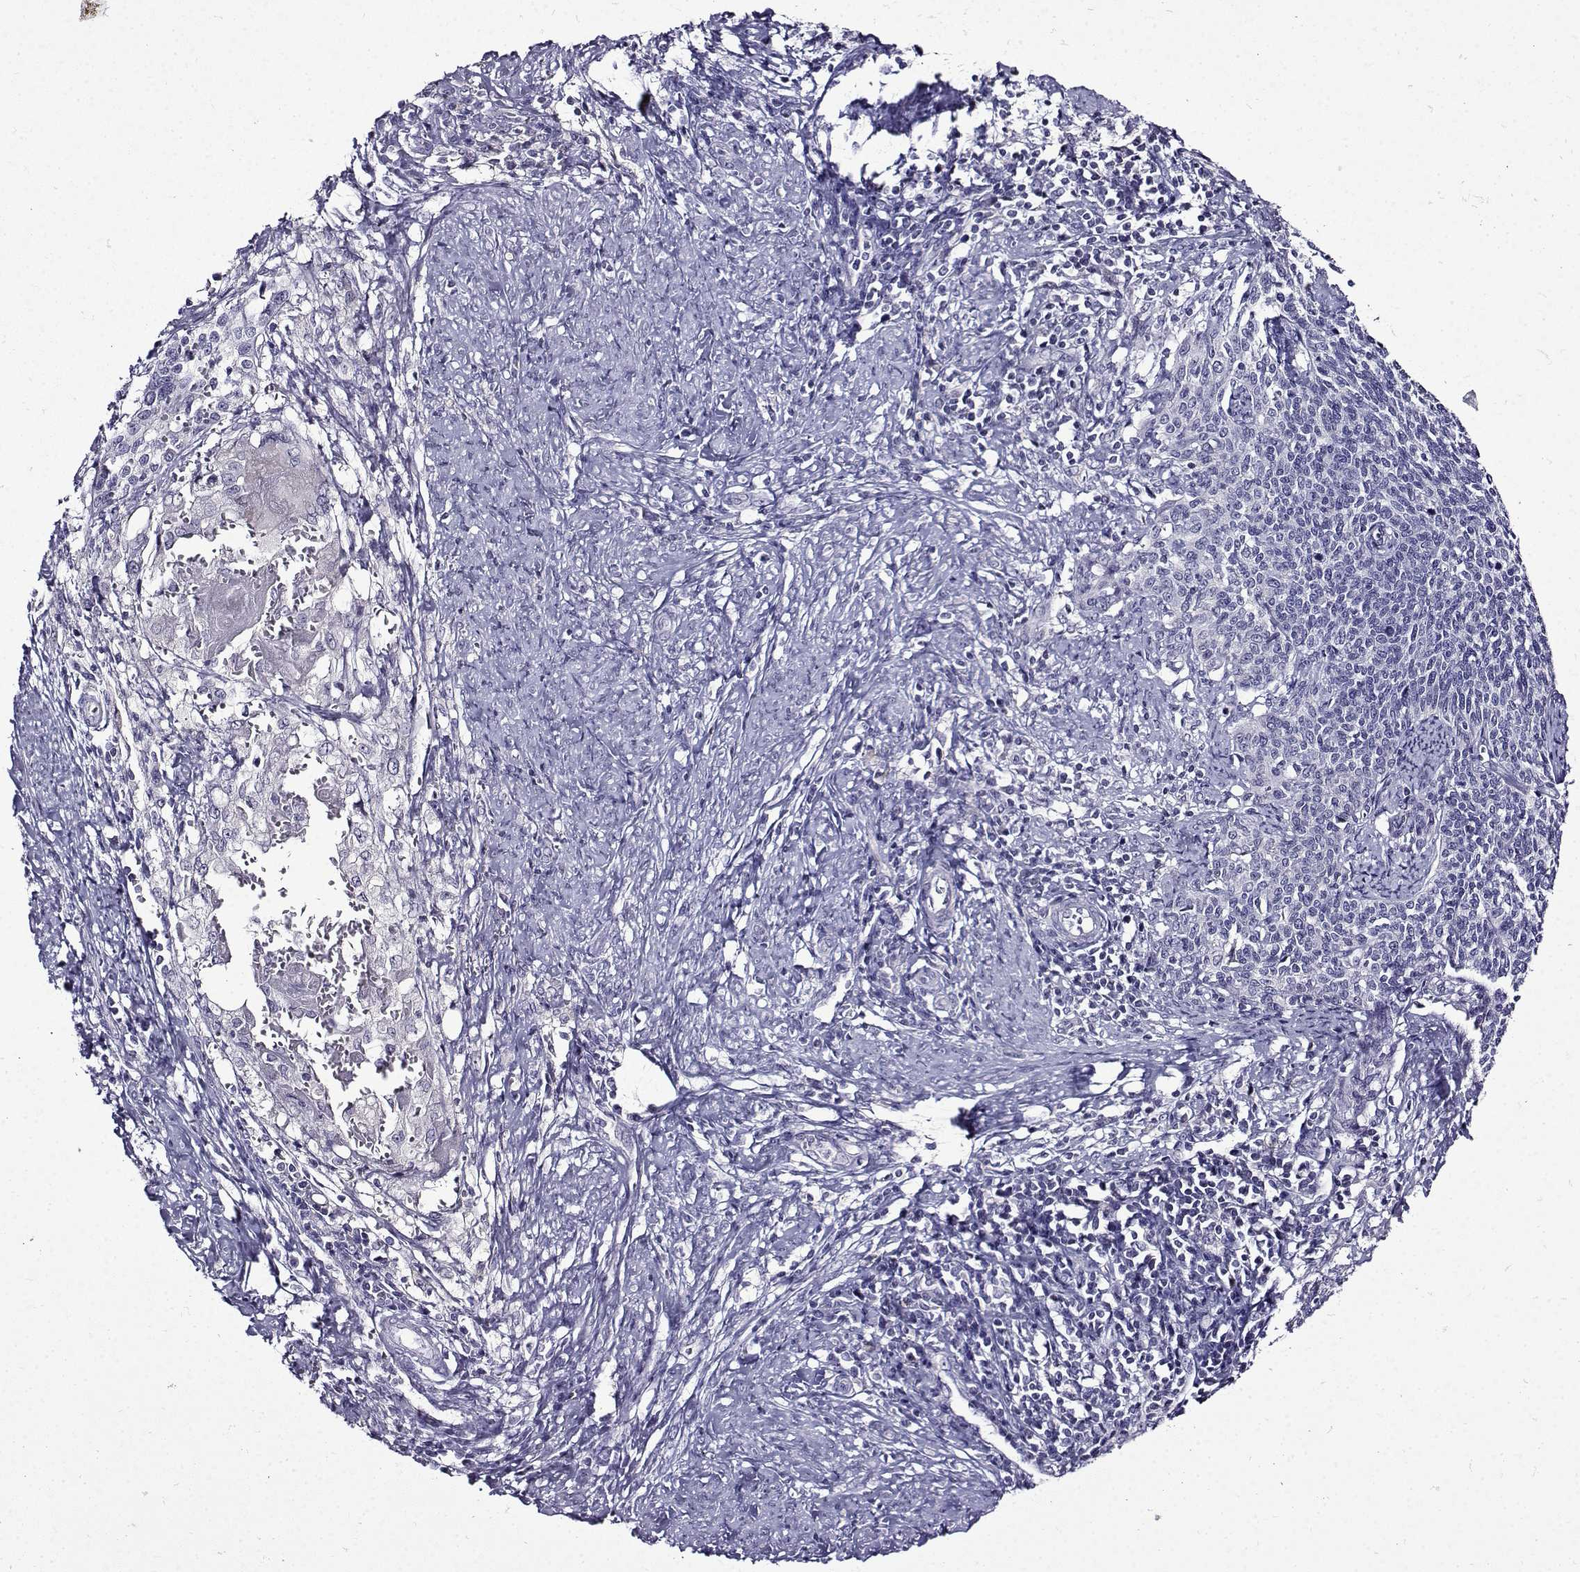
{"staining": {"intensity": "negative", "quantity": "none", "location": "none"}, "tissue": "cervical cancer", "cell_type": "Tumor cells", "image_type": "cancer", "snomed": [{"axis": "morphology", "description": "Squamous cell carcinoma, NOS"}, {"axis": "topography", "description": "Cervix"}], "caption": "Tumor cells show no significant expression in cervical cancer (squamous cell carcinoma).", "gene": "TMEM266", "patient": {"sex": "female", "age": 39}}